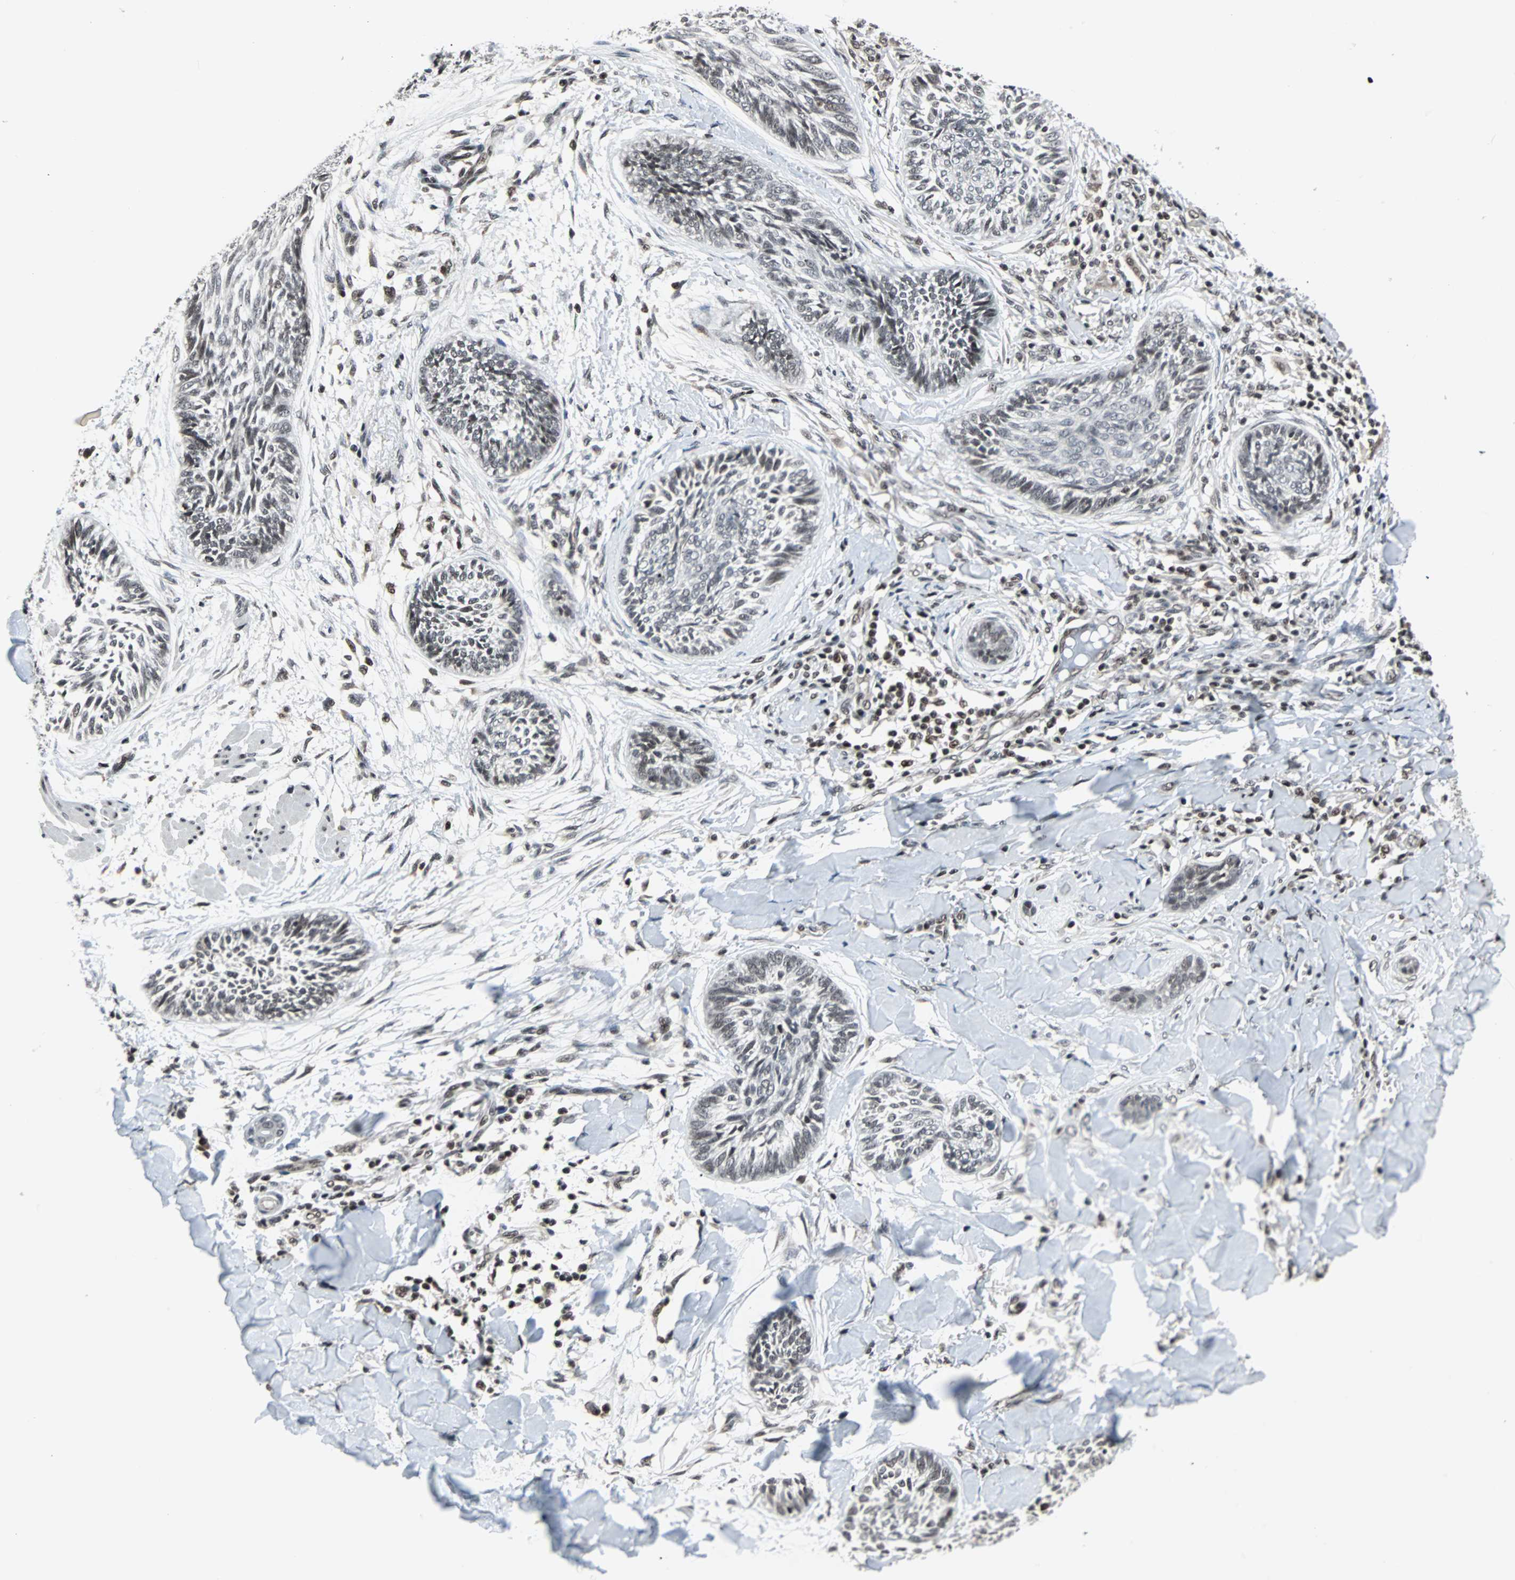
{"staining": {"intensity": "weak", "quantity": "25%-75%", "location": "nuclear"}, "tissue": "skin cancer", "cell_type": "Tumor cells", "image_type": "cancer", "snomed": [{"axis": "morphology", "description": "Papilloma, NOS"}, {"axis": "morphology", "description": "Basal cell carcinoma"}, {"axis": "topography", "description": "Skin"}], "caption": "Immunohistochemistry (DAB) staining of skin cancer (basal cell carcinoma) shows weak nuclear protein expression in approximately 25%-75% of tumor cells.", "gene": "TERF2IP", "patient": {"sex": "male", "age": 87}}